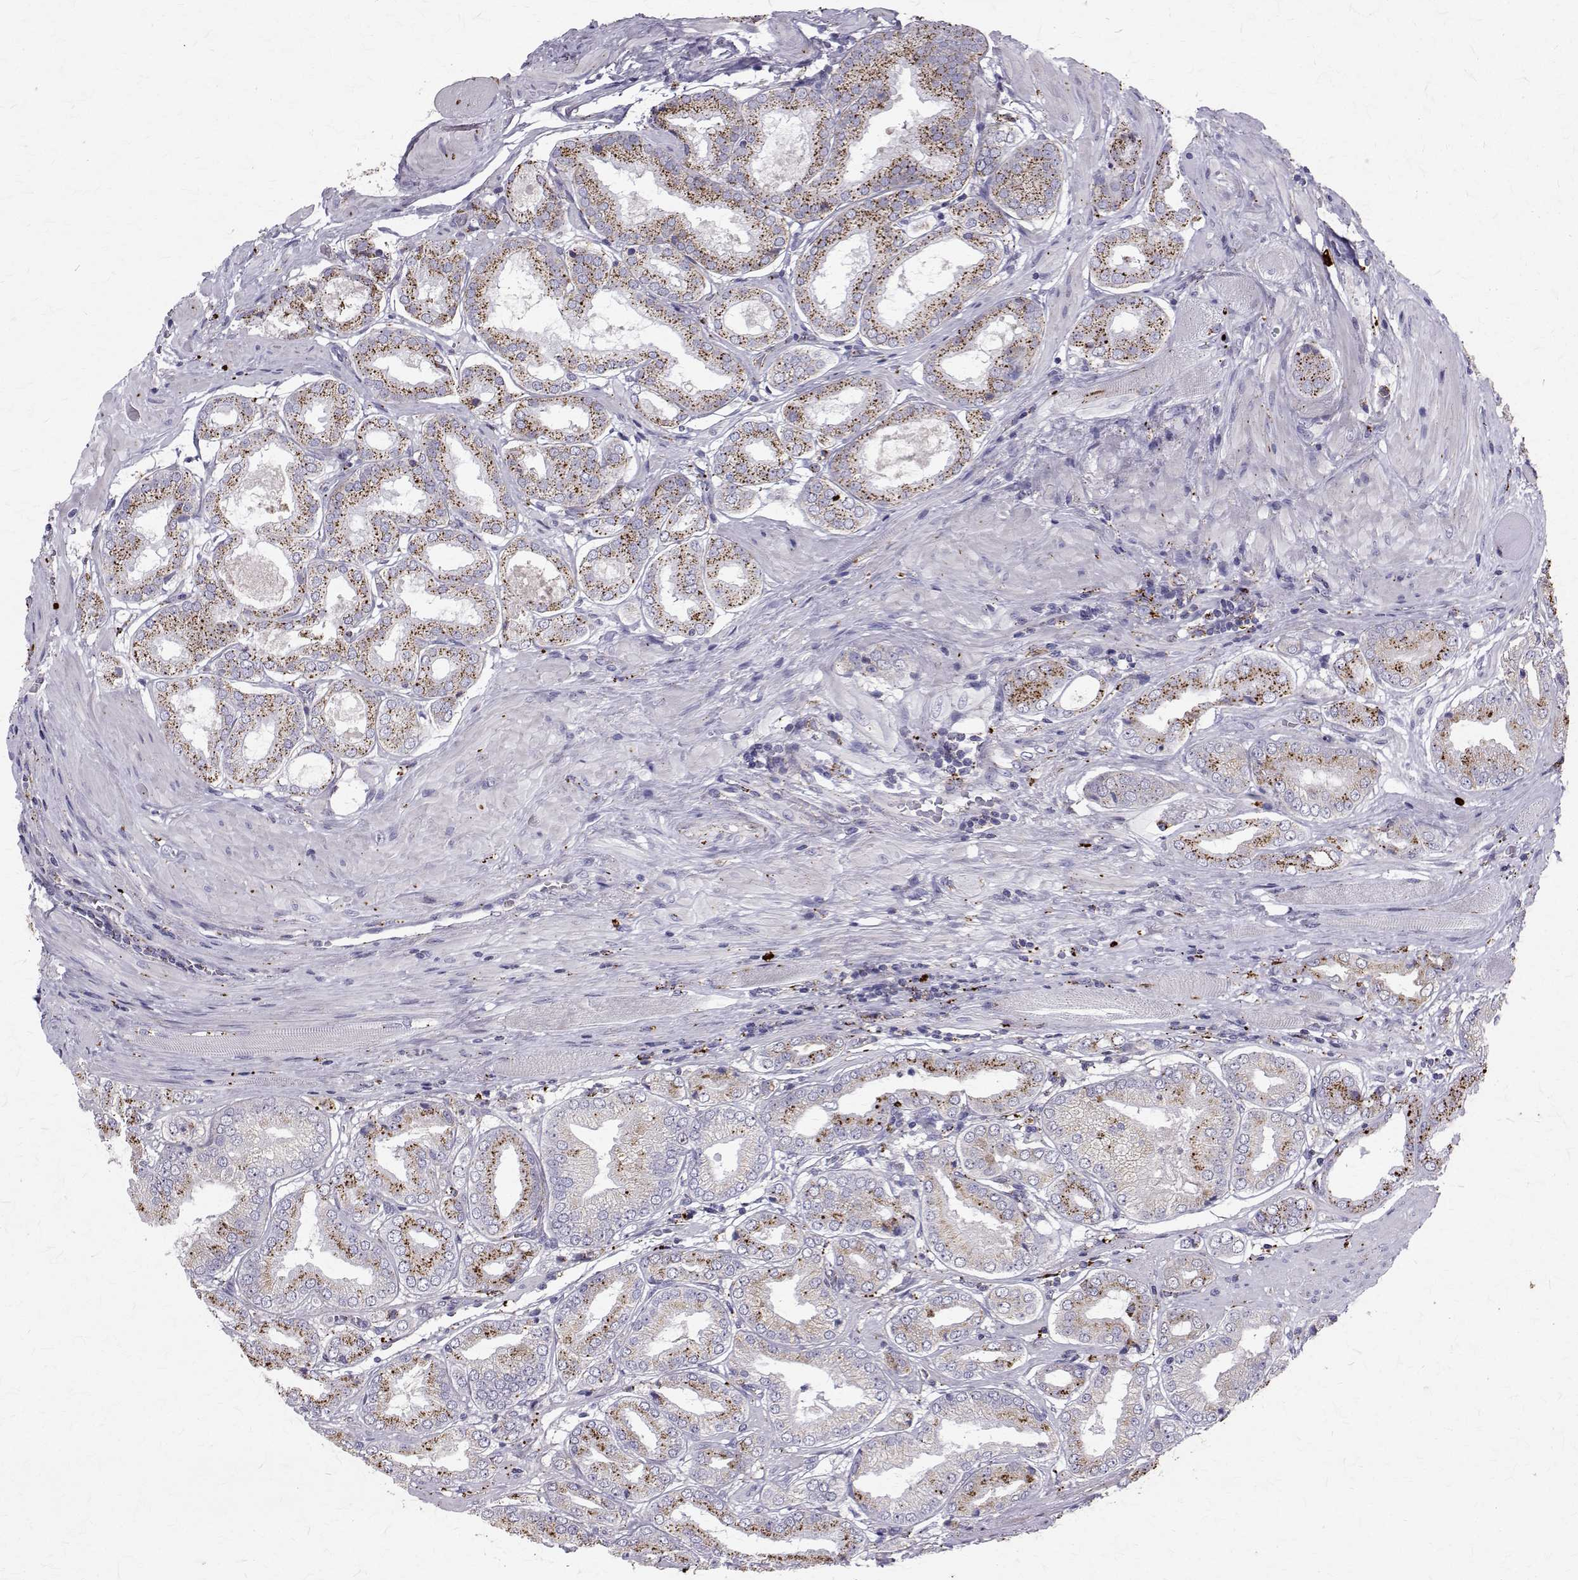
{"staining": {"intensity": "moderate", "quantity": "25%-75%", "location": "cytoplasmic/membranous"}, "tissue": "prostate cancer", "cell_type": "Tumor cells", "image_type": "cancer", "snomed": [{"axis": "morphology", "description": "Adenocarcinoma, NOS"}, {"axis": "topography", "description": "Prostate"}], "caption": "The micrograph exhibits immunohistochemical staining of prostate adenocarcinoma. There is moderate cytoplasmic/membranous expression is seen in approximately 25%-75% of tumor cells. Using DAB (brown) and hematoxylin (blue) stains, captured at high magnification using brightfield microscopy.", "gene": "TPP1", "patient": {"sex": "male", "age": 63}}